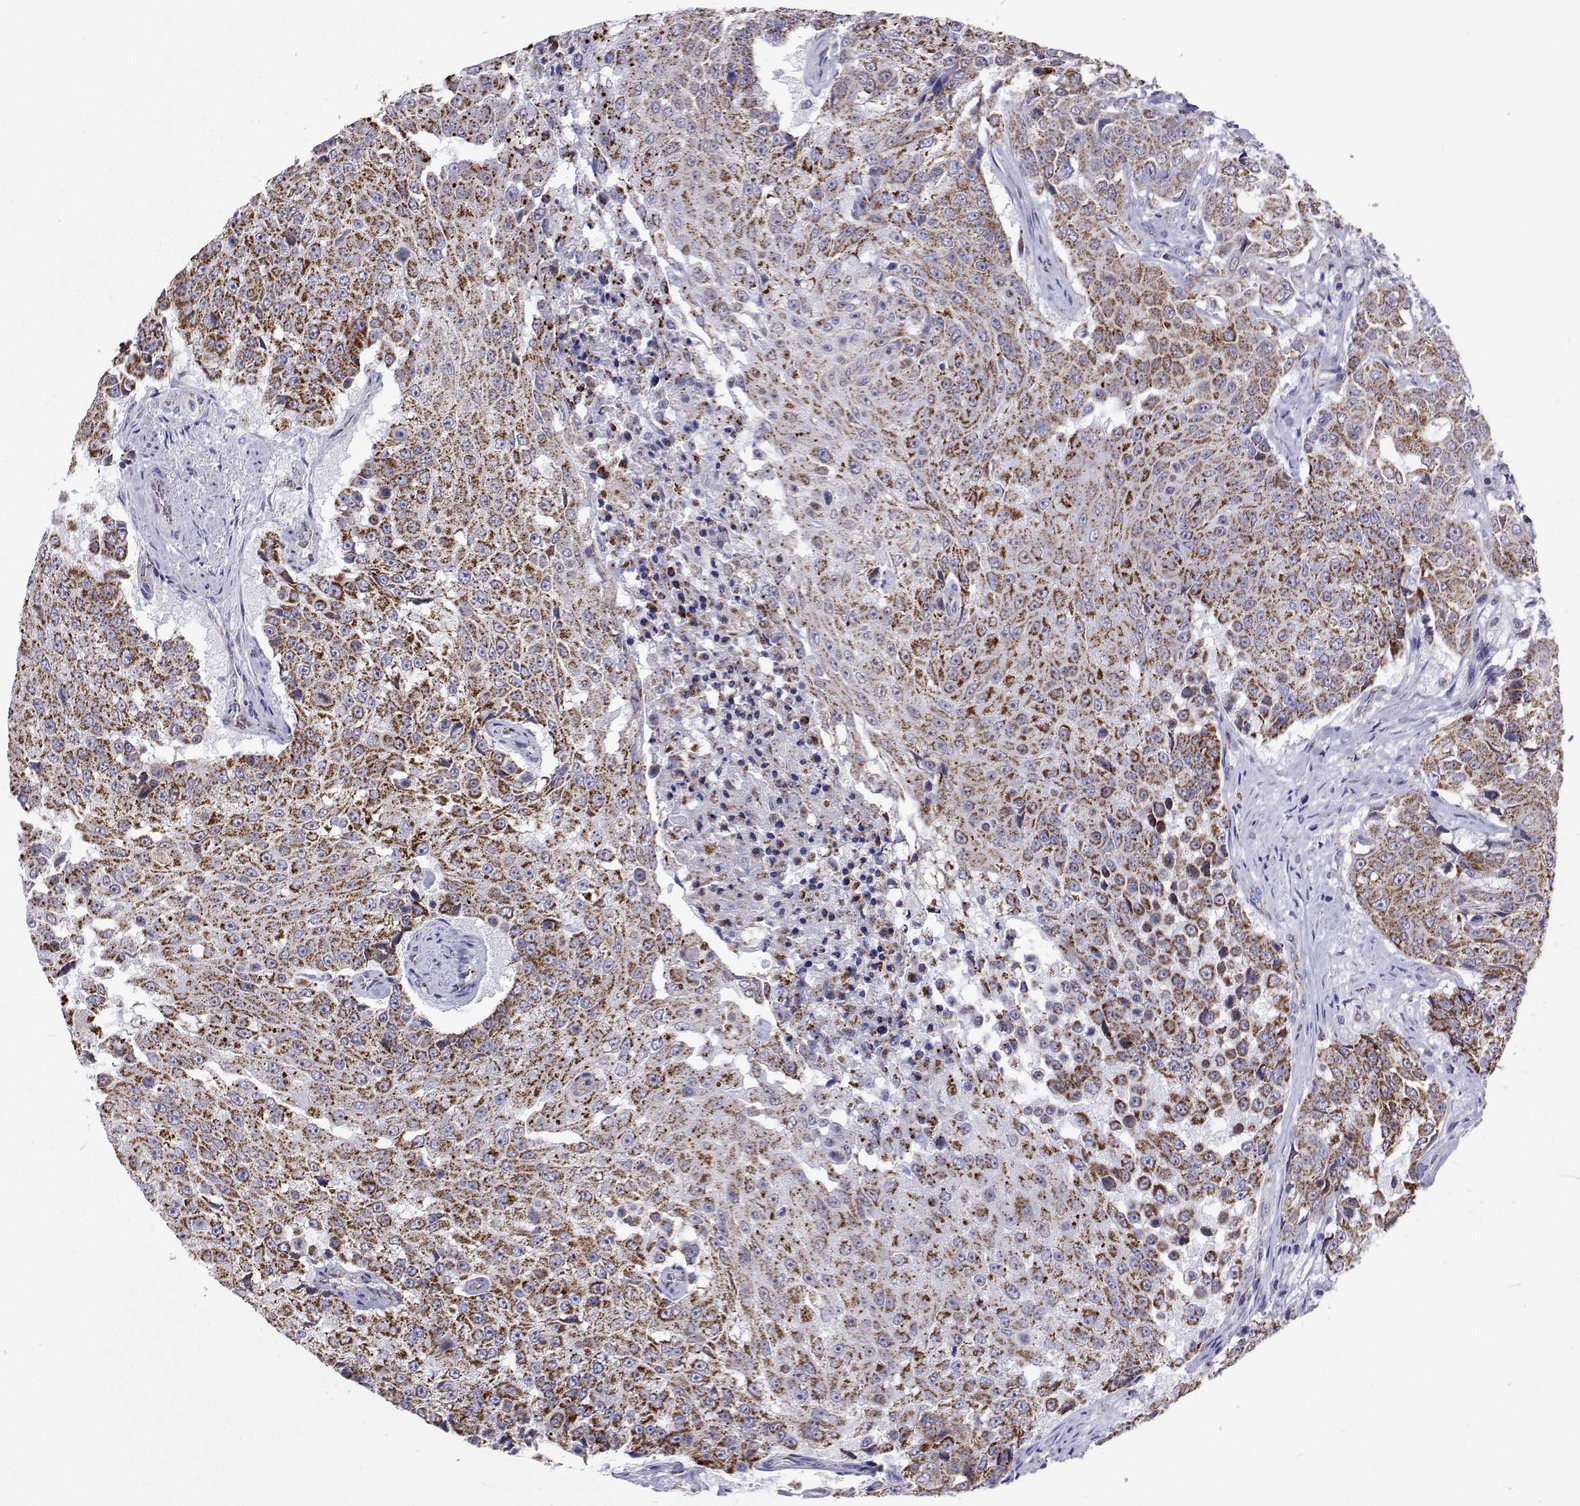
{"staining": {"intensity": "moderate", "quantity": ">75%", "location": "cytoplasmic/membranous"}, "tissue": "urothelial cancer", "cell_type": "Tumor cells", "image_type": "cancer", "snomed": [{"axis": "morphology", "description": "Urothelial carcinoma, High grade"}, {"axis": "topography", "description": "Urinary bladder"}], "caption": "This histopathology image demonstrates IHC staining of human urothelial cancer, with medium moderate cytoplasmic/membranous positivity in approximately >75% of tumor cells.", "gene": "MCCC2", "patient": {"sex": "female", "age": 63}}